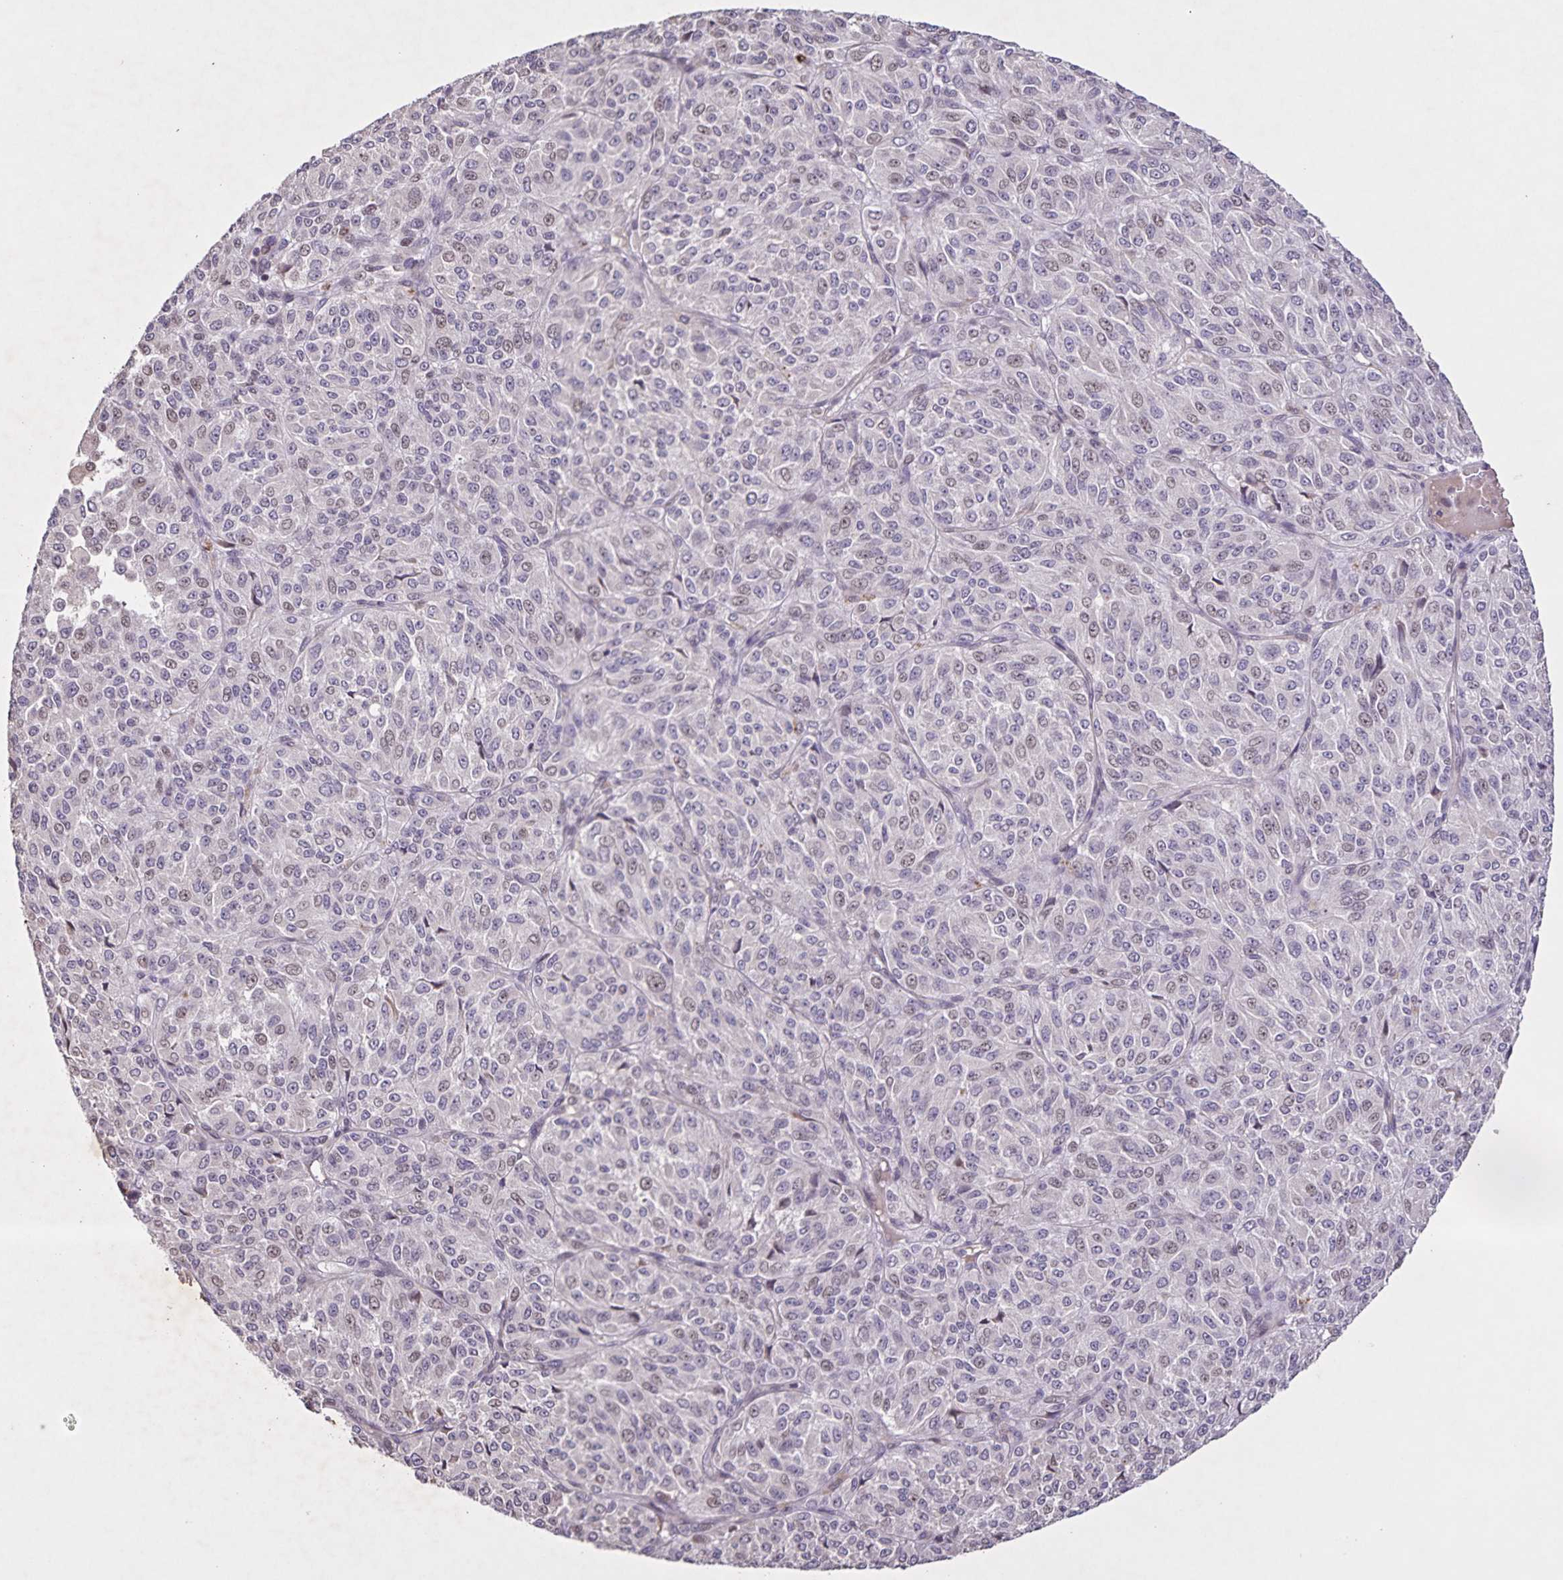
{"staining": {"intensity": "weak", "quantity": "<25%", "location": "nuclear"}, "tissue": "melanoma", "cell_type": "Tumor cells", "image_type": "cancer", "snomed": [{"axis": "morphology", "description": "Malignant melanoma, Metastatic site"}, {"axis": "topography", "description": "Brain"}], "caption": "This is an immunohistochemistry (IHC) image of human melanoma. There is no staining in tumor cells.", "gene": "GDF2", "patient": {"sex": "female", "age": 56}}